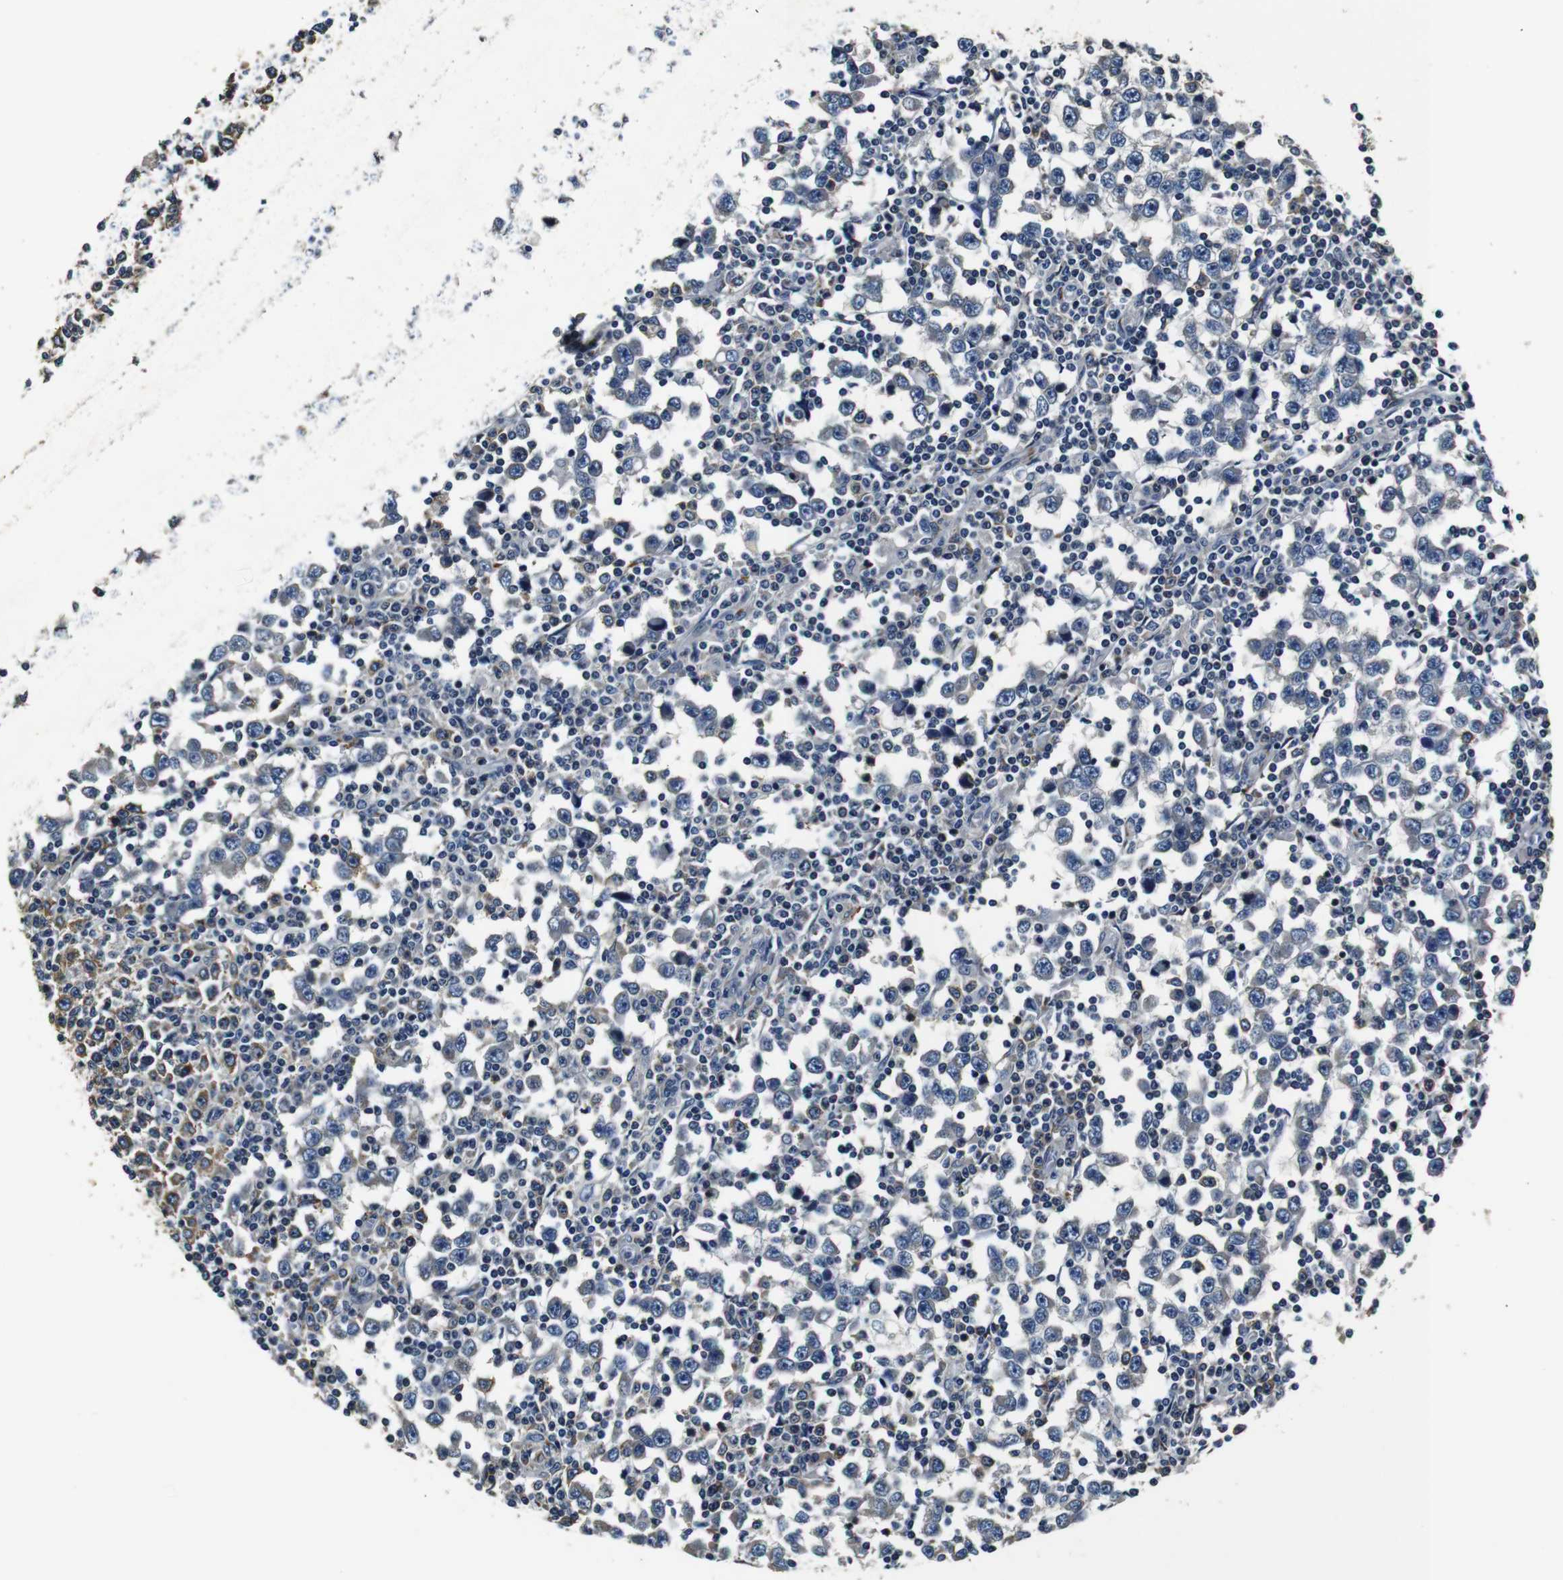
{"staining": {"intensity": "negative", "quantity": "none", "location": "none"}, "tissue": "testis cancer", "cell_type": "Tumor cells", "image_type": "cancer", "snomed": [{"axis": "morphology", "description": "Seminoma, NOS"}, {"axis": "topography", "description": "Testis"}], "caption": "Immunohistochemical staining of human testis cancer displays no significant positivity in tumor cells. (Stains: DAB (3,3'-diaminobenzidine) immunohistochemistry with hematoxylin counter stain, Microscopy: brightfield microscopy at high magnification).", "gene": "COL1A1", "patient": {"sex": "male", "age": 65}}